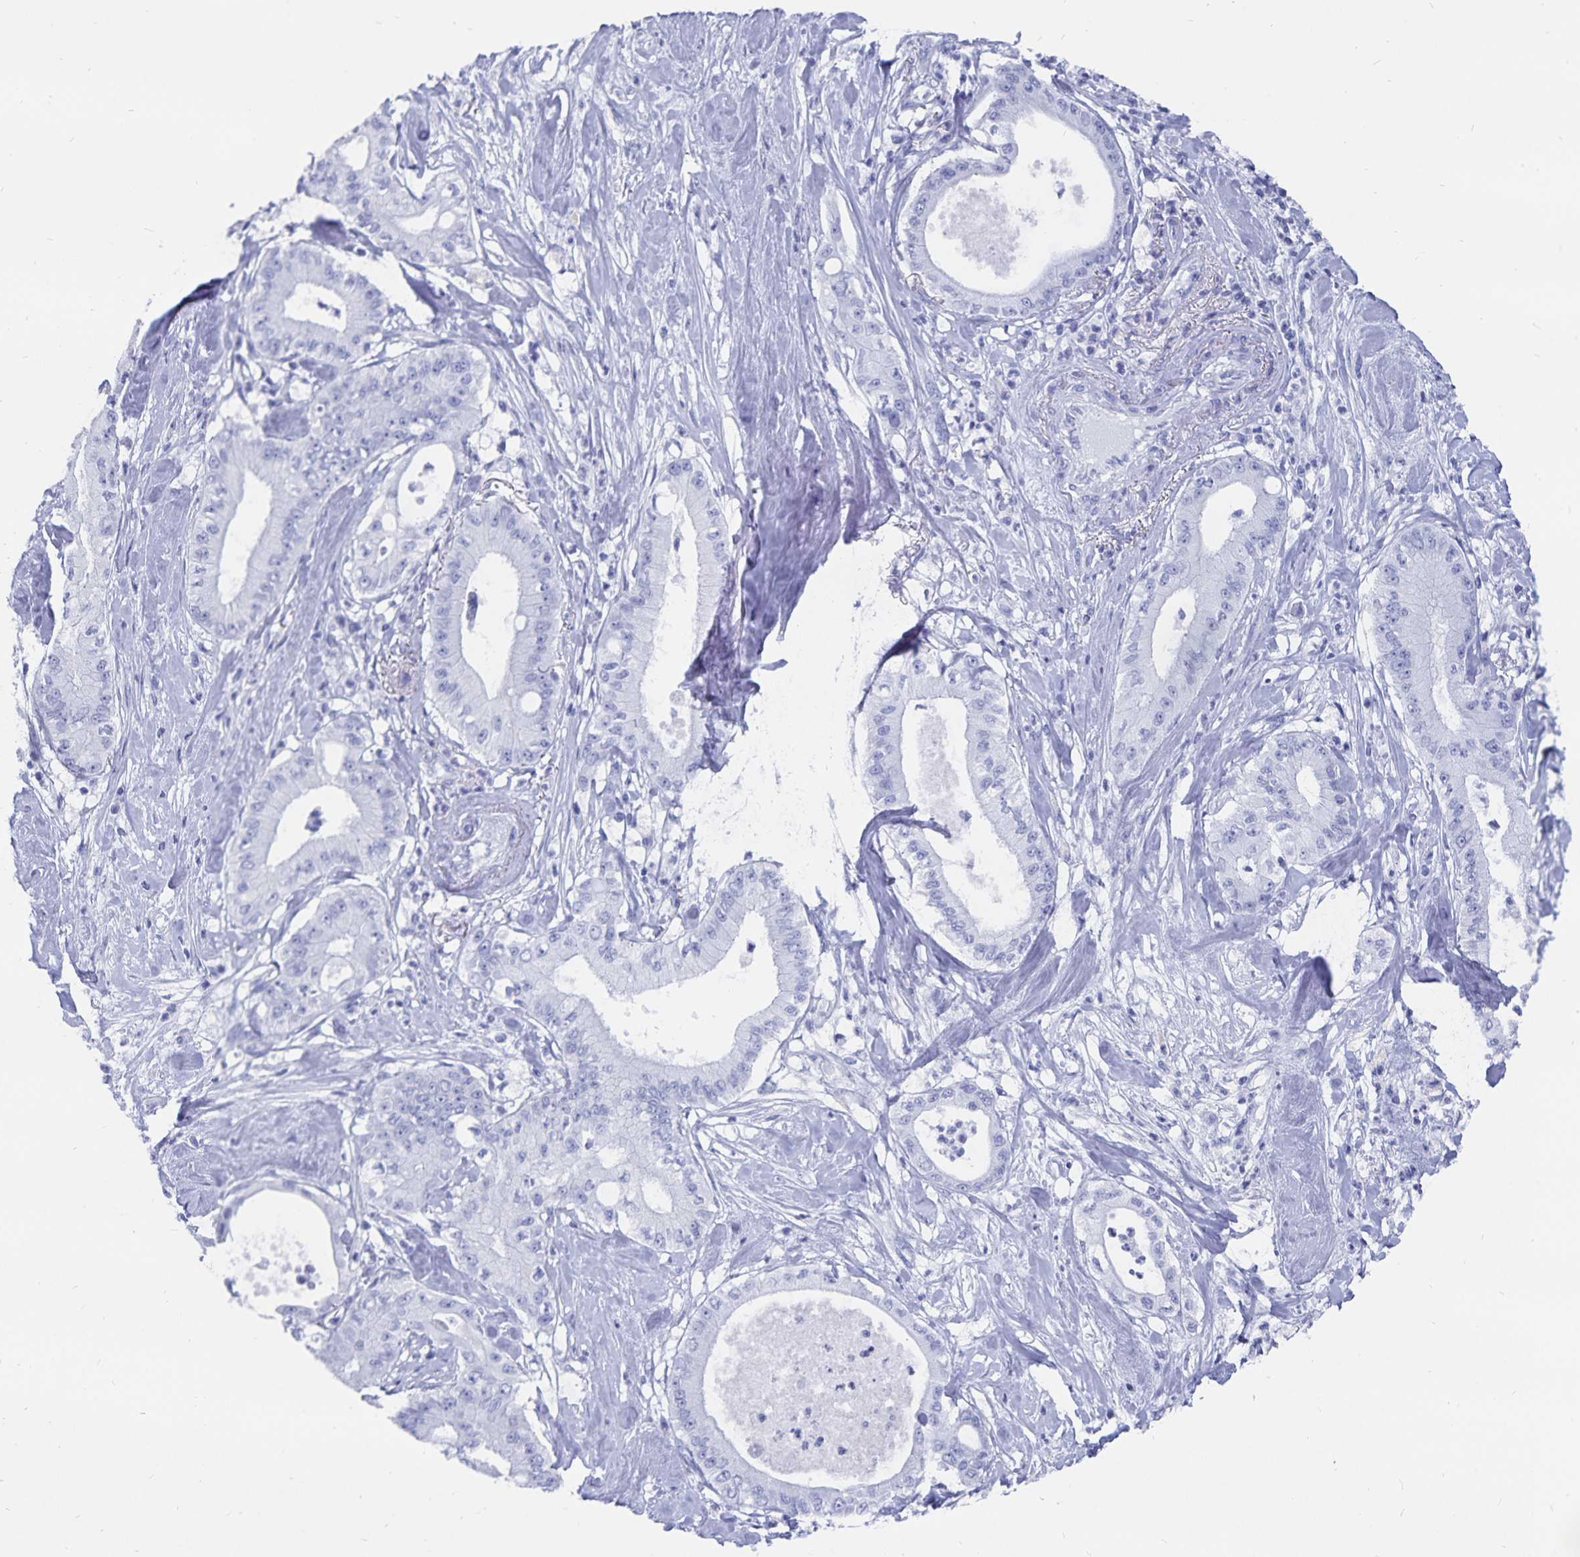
{"staining": {"intensity": "negative", "quantity": "none", "location": "none"}, "tissue": "pancreatic cancer", "cell_type": "Tumor cells", "image_type": "cancer", "snomed": [{"axis": "morphology", "description": "Adenocarcinoma, NOS"}, {"axis": "topography", "description": "Pancreas"}], "caption": "Tumor cells show no significant expression in pancreatic adenocarcinoma.", "gene": "ADH1A", "patient": {"sex": "male", "age": 71}}